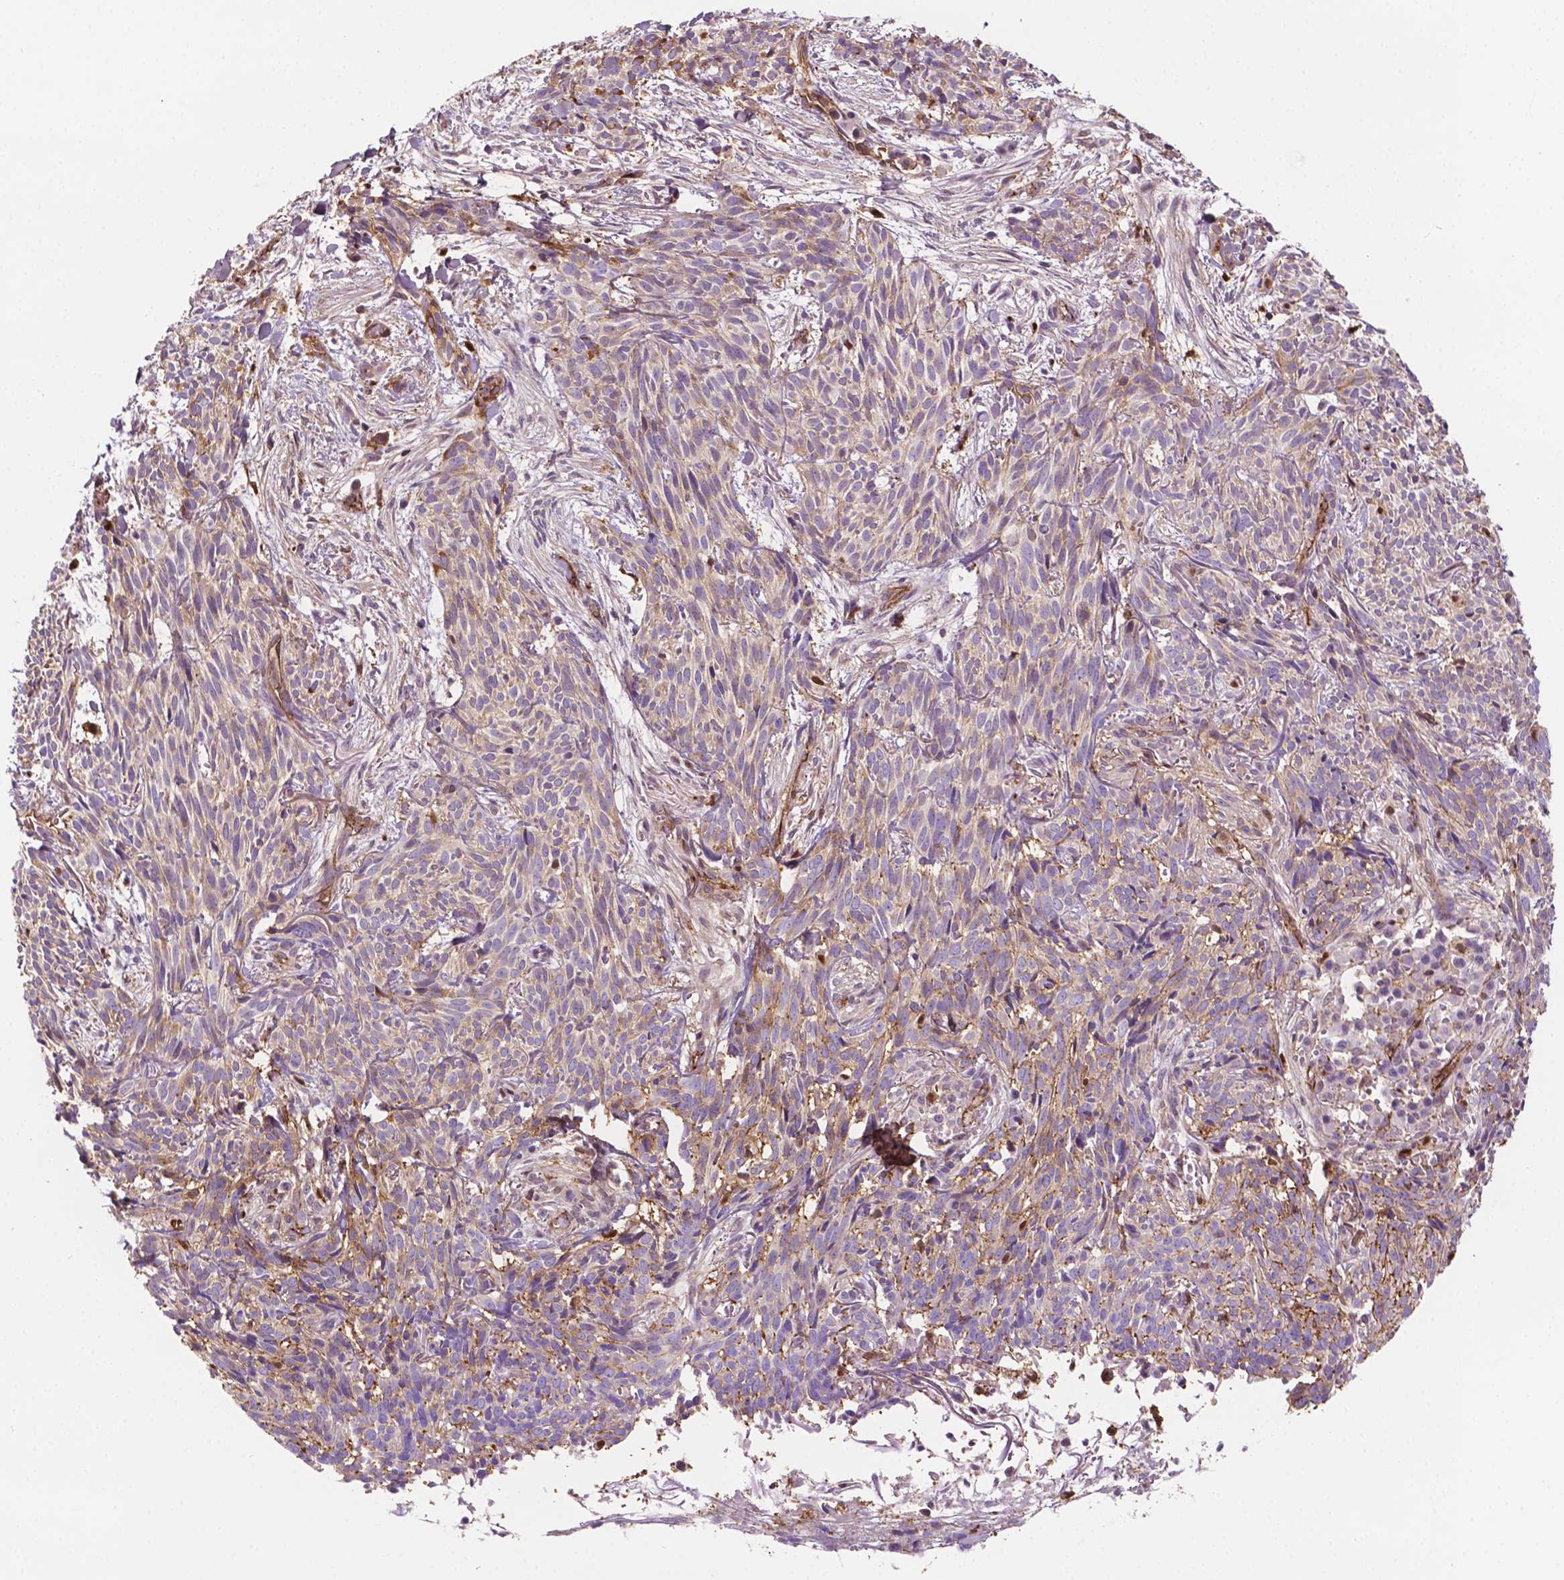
{"staining": {"intensity": "weak", "quantity": "25%-75%", "location": "cytoplasmic/membranous"}, "tissue": "skin cancer", "cell_type": "Tumor cells", "image_type": "cancer", "snomed": [{"axis": "morphology", "description": "Basal cell carcinoma"}, {"axis": "topography", "description": "Skin"}], "caption": "Weak cytoplasmic/membranous protein staining is present in approximately 25%-75% of tumor cells in skin cancer. The staining was performed using DAB to visualize the protein expression in brown, while the nuclei were stained in blue with hematoxylin (Magnification: 20x).", "gene": "DCN", "patient": {"sex": "male", "age": 71}}